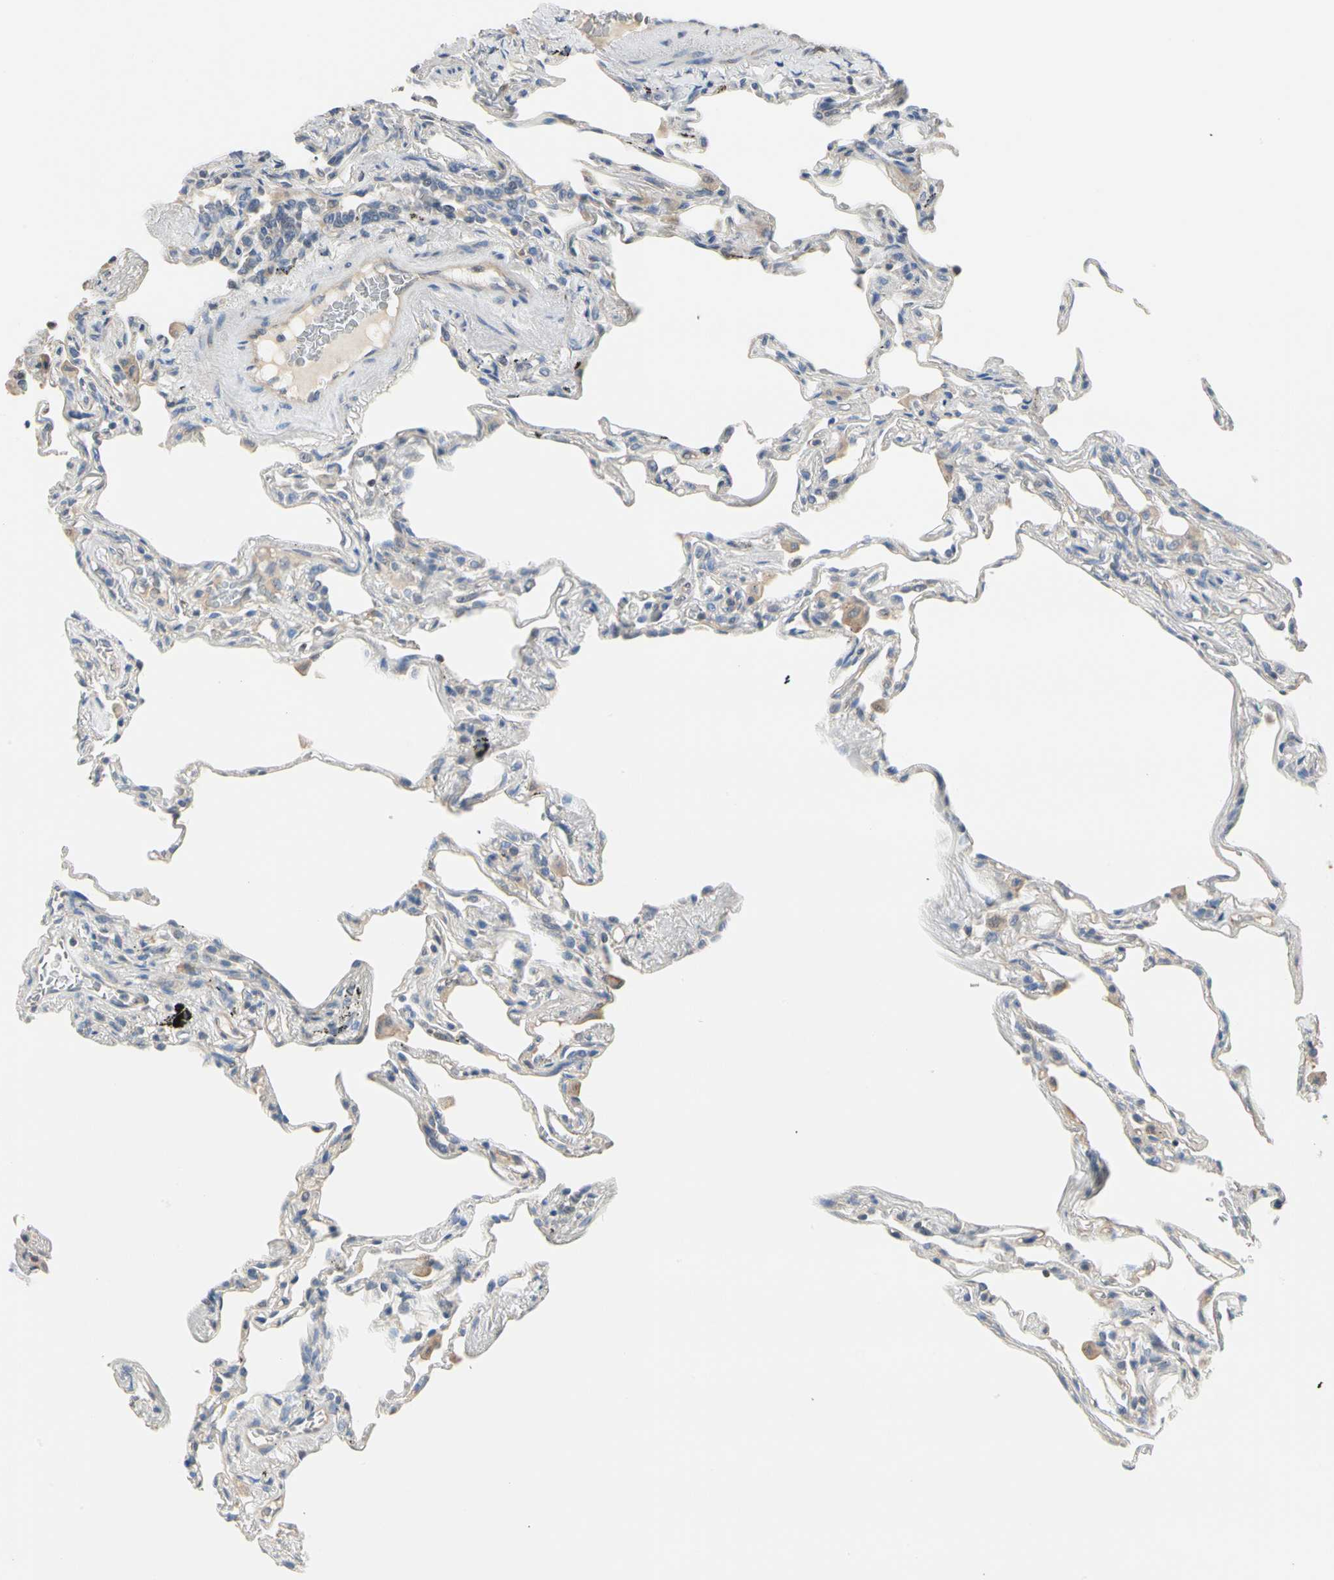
{"staining": {"intensity": "negative", "quantity": "none", "location": "none"}, "tissue": "lung", "cell_type": "Alveolar cells", "image_type": "normal", "snomed": [{"axis": "morphology", "description": "Normal tissue, NOS"}, {"axis": "morphology", "description": "Inflammation, NOS"}, {"axis": "topography", "description": "Lung"}], "caption": "IHC histopathology image of normal lung: human lung stained with DAB exhibits no significant protein positivity in alveolar cells. Nuclei are stained in blue.", "gene": "GPR153", "patient": {"sex": "male", "age": 69}}